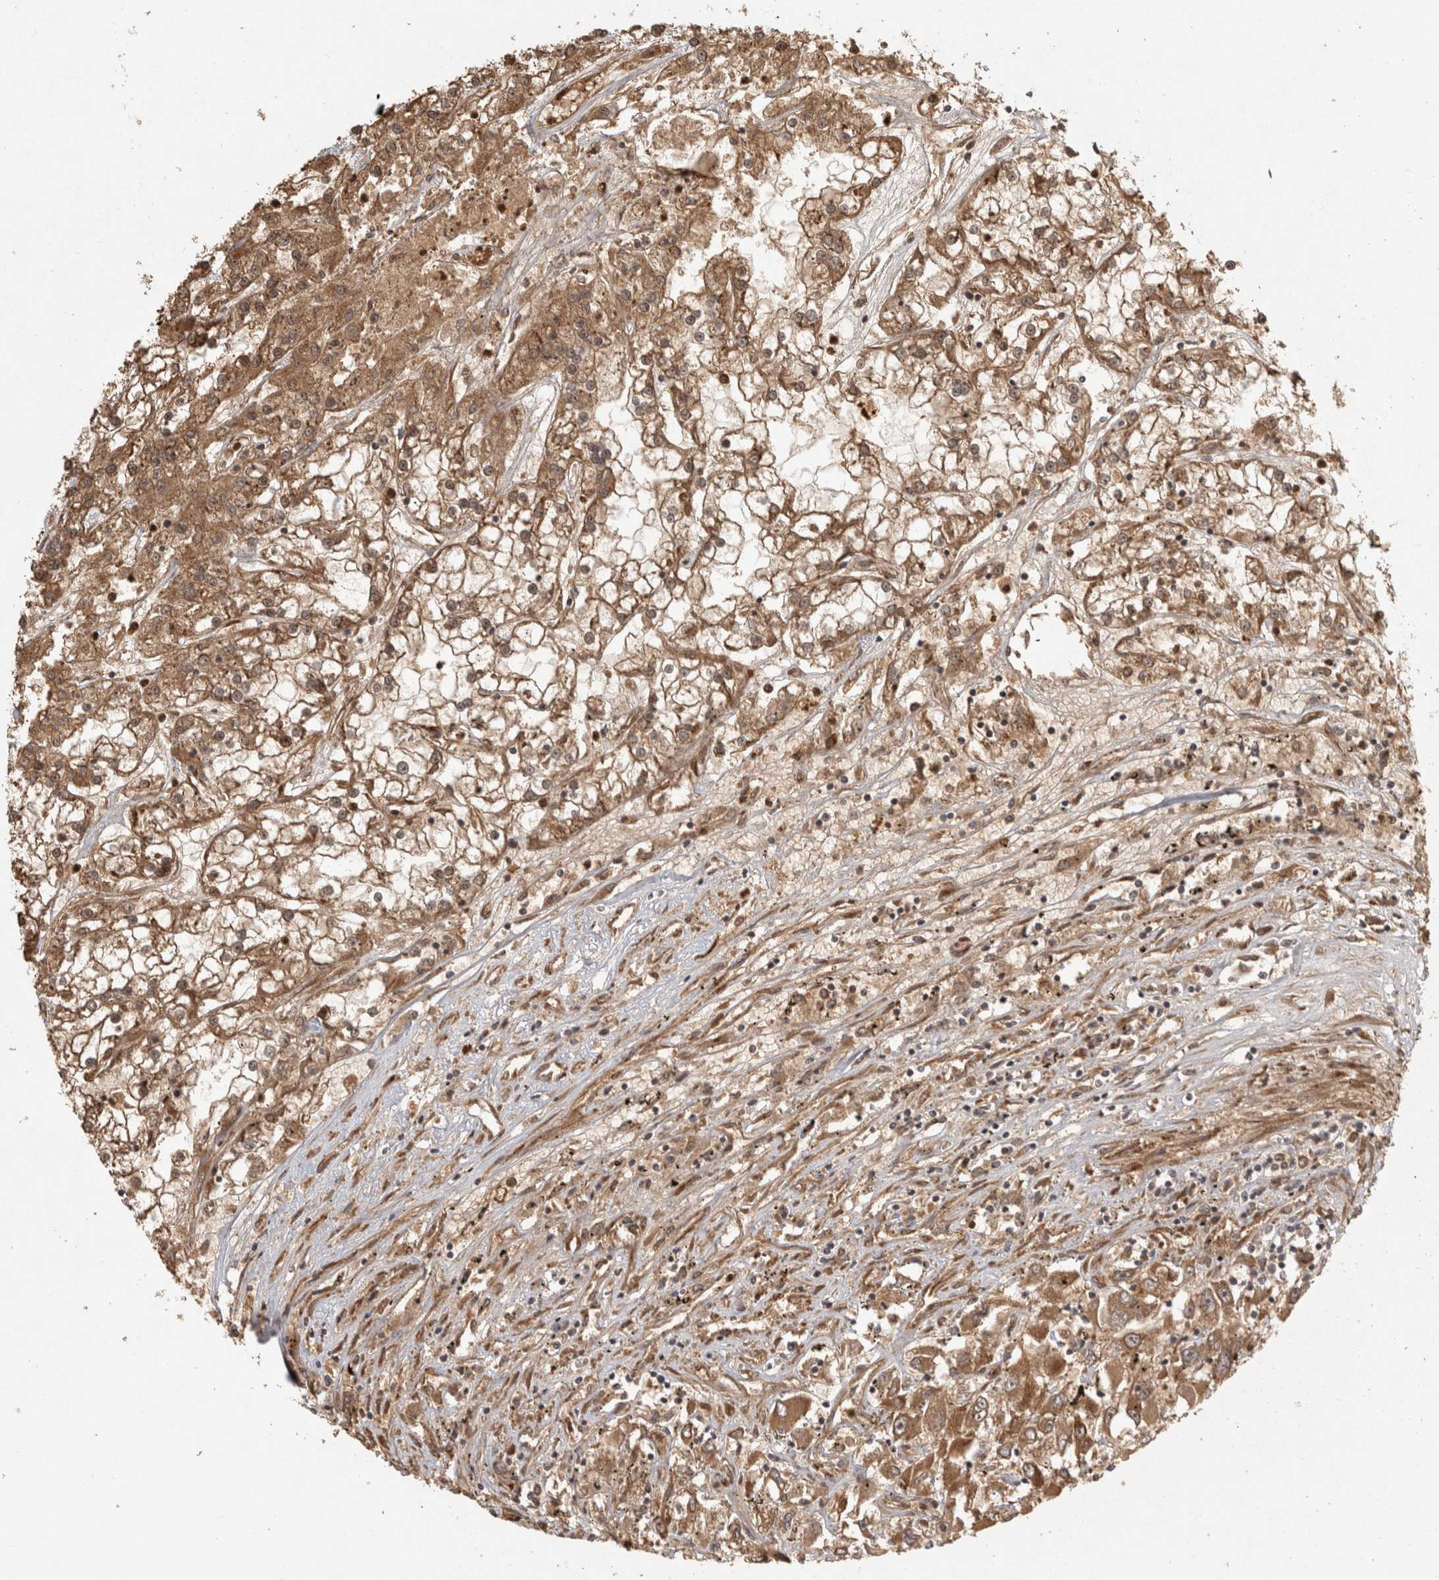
{"staining": {"intensity": "moderate", "quantity": "25%-75%", "location": "cytoplasmic/membranous"}, "tissue": "renal cancer", "cell_type": "Tumor cells", "image_type": "cancer", "snomed": [{"axis": "morphology", "description": "Adenocarcinoma, NOS"}, {"axis": "topography", "description": "Kidney"}], "caption": "Protein positivity by immunohistochemistry (IHC) demonstrates moderate cytoplasmic/membranous positivity in about 25%-75% of tumor cells in adenocarcinoma (renal).", "gene": "CAMSAP2", "patient": {"sex": "female", "age": 52}}